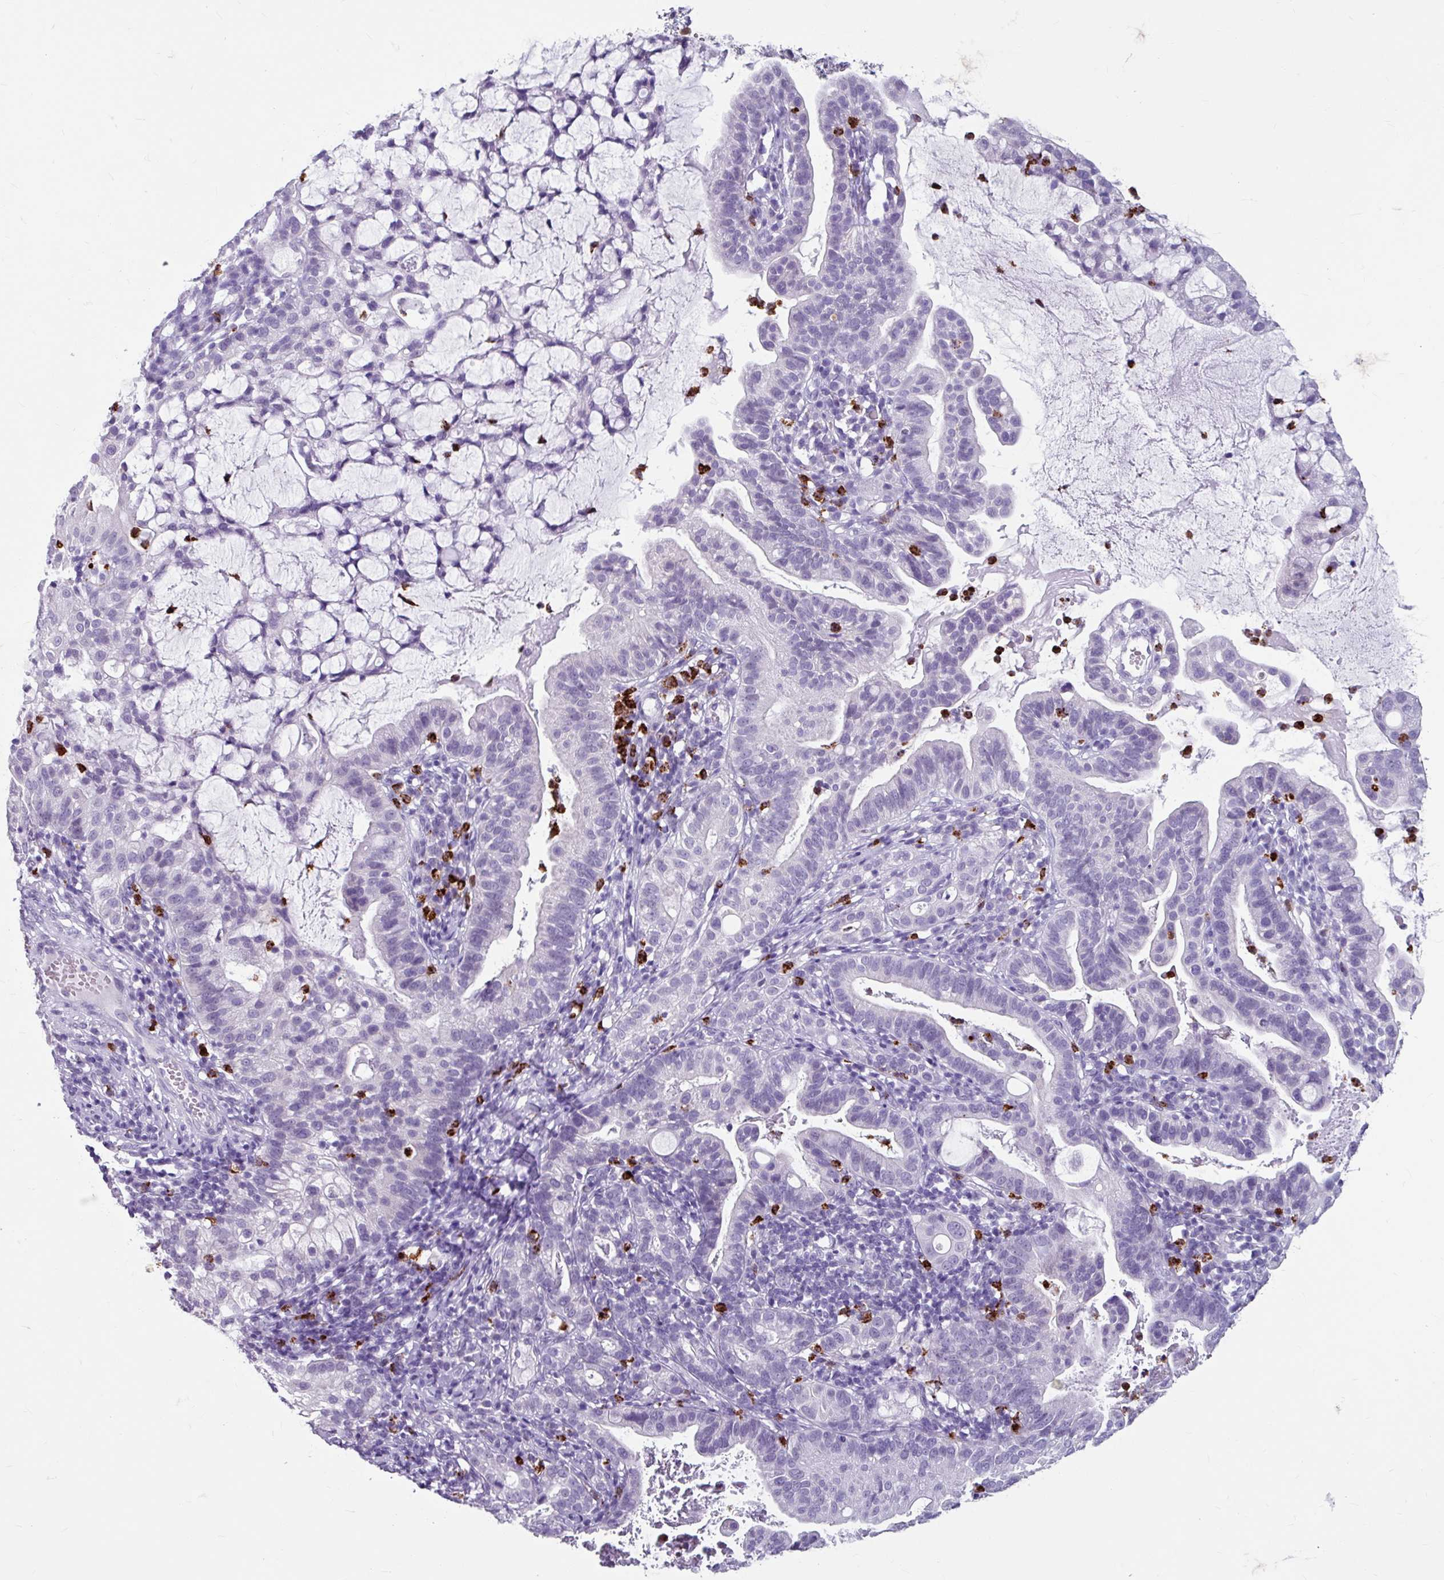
{"staining": {"intensity": "negative", "quantity": "none", "location": "none"}, "tissue": "cervical cancer", "cell_type": "Tumor cells", "image_type": "cancer", "snomed": [{"axis": "morphology", "description": "Adenocarcinoma, NOS"}, {"axis": "topography", "description": "Cervix"}], "caption": "This is an immunohistochemistry photomicrograph of human cervical cancer. There is no expression in tumor cells.", "gene": "ANKRD1", "patient": {"sex": "female", "age": 41}}